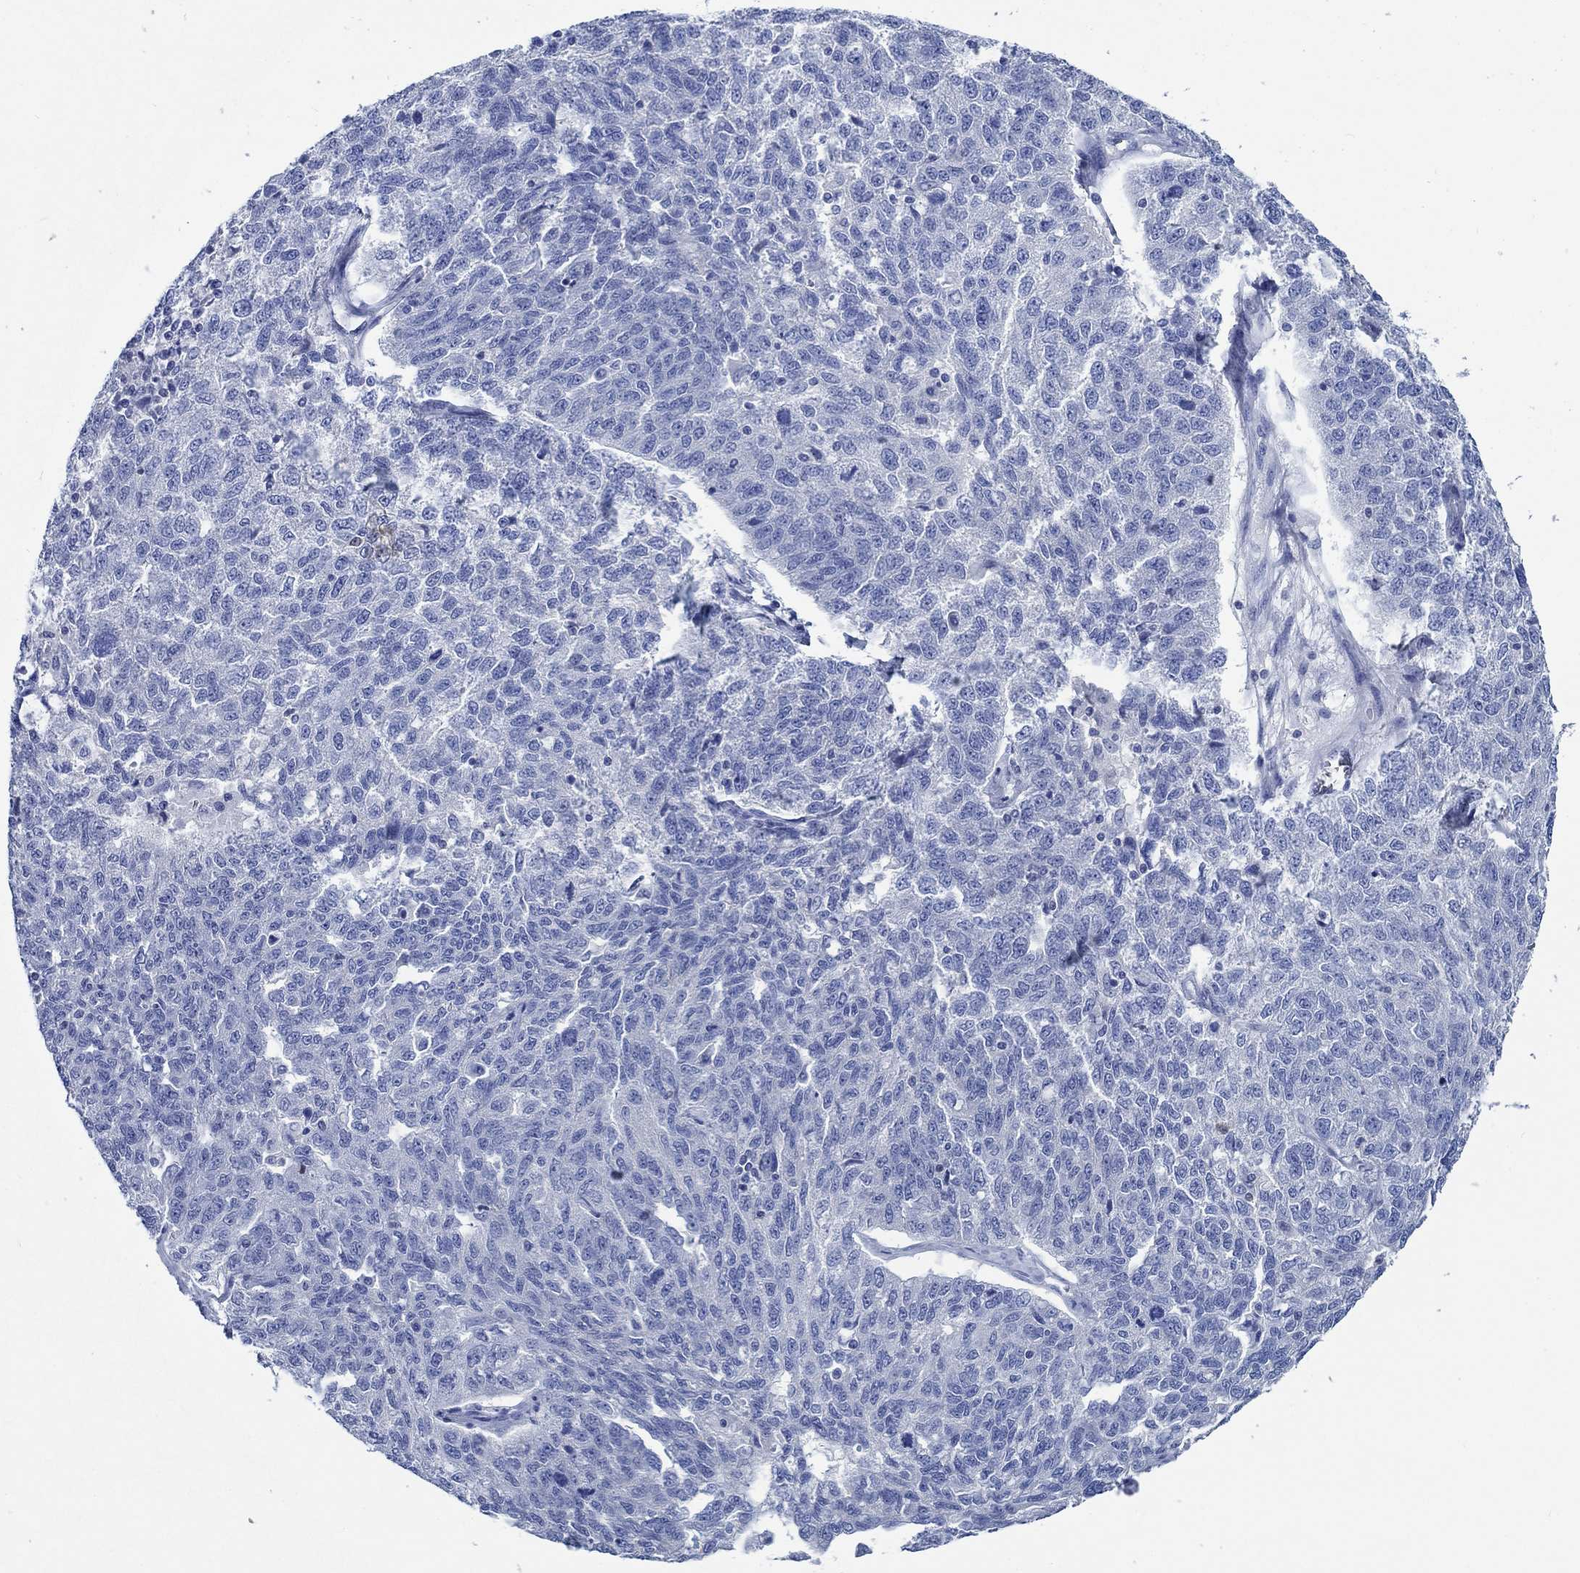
{"staining": {"intensity": "negative", "quantity": "none", "location": "none"}, "tissue": "ovarian cancer", "cell_type": "Tumor cells", "image_type": "cancer", "snomed": [{"axis": "morphology", "description": "Cystadenocarcinoma, serous, NOS"}, {"axis": "topography", "description": "Ovary"}], "caption": "Immunohistochemical staining of human serous cystadenocarcinoma (ovarian) demonstrates no significant positivity in tumor cells.", "gene": "PTPRN2", "patient": {"sex": "female", "age": 71}}